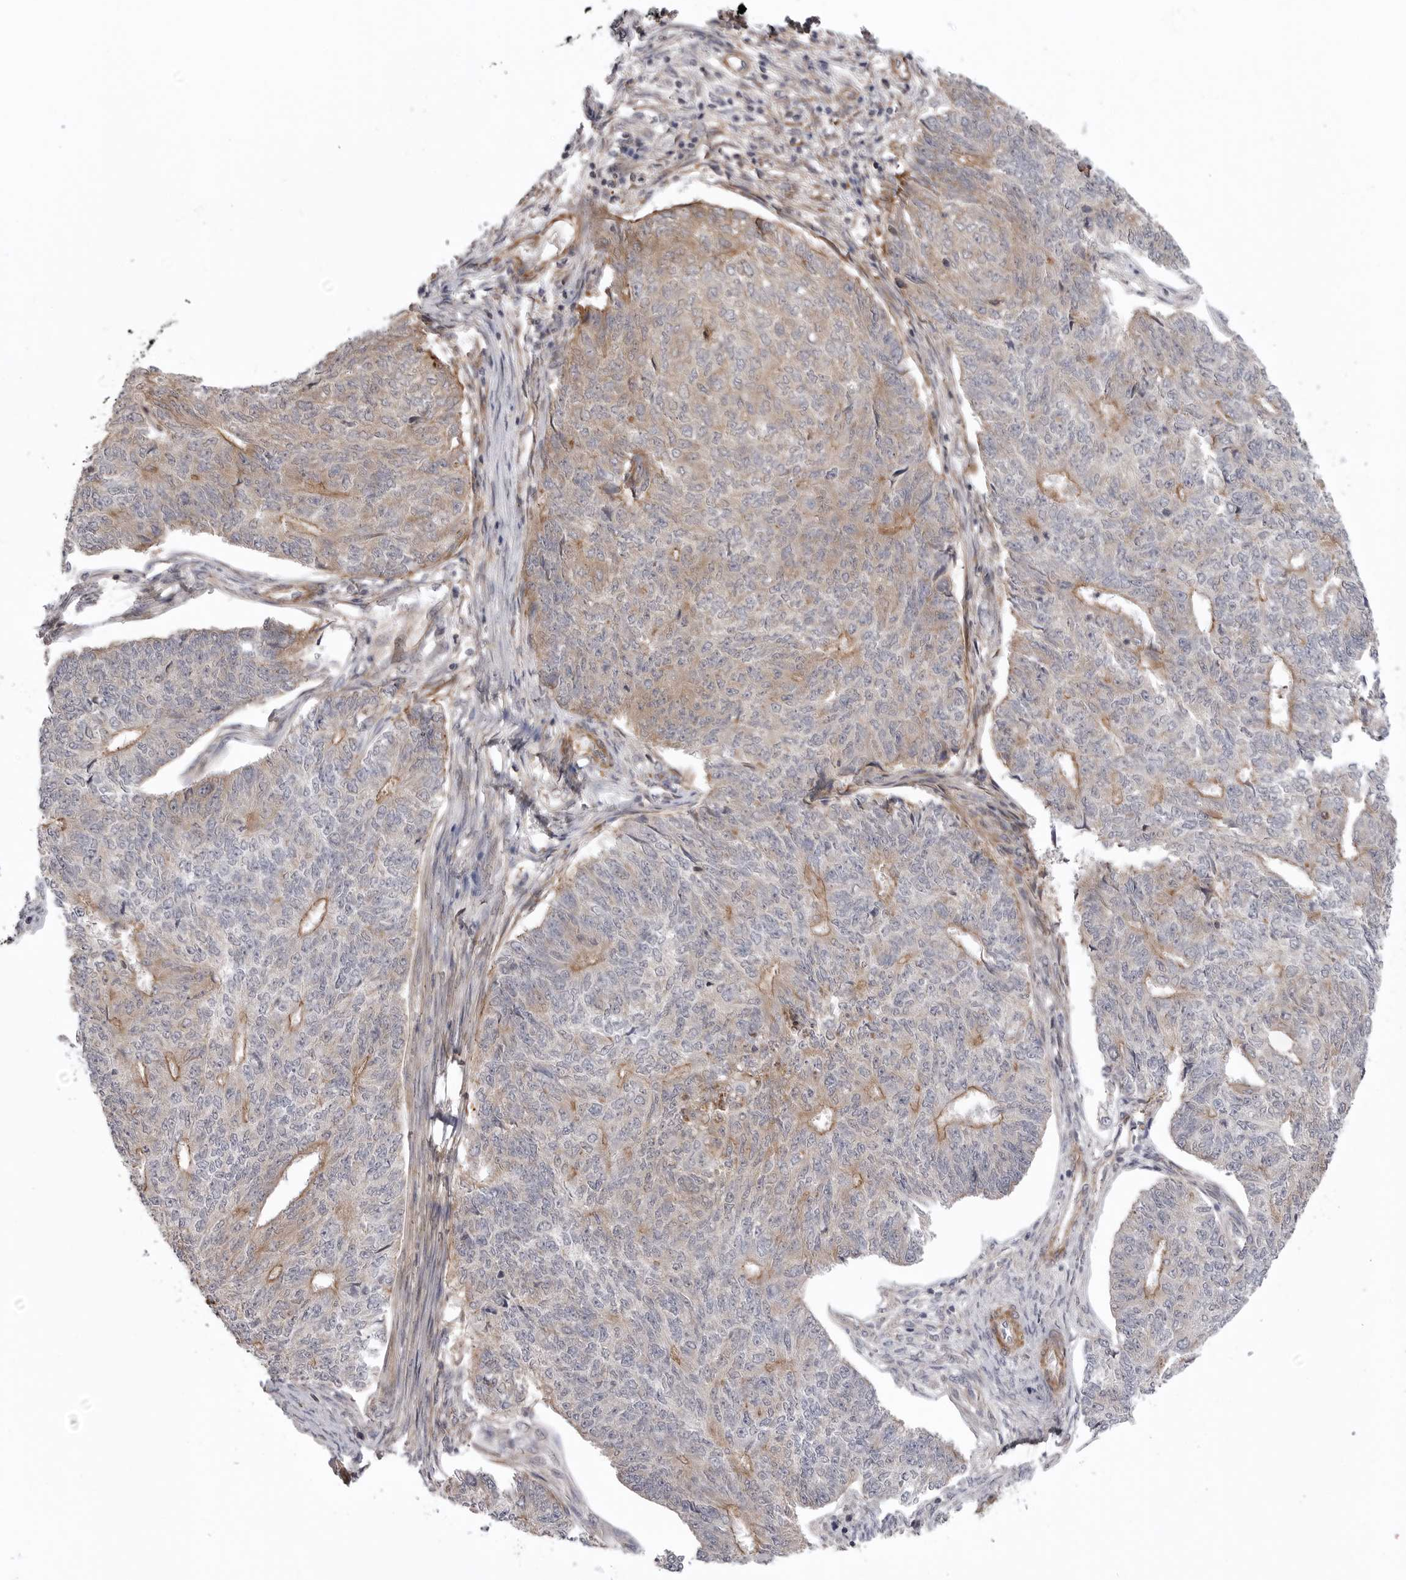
{"staining": {"intensity": "moderate", "quantity": "25%-75%", "location": "cytoplasmic/membranous"}, "tissue": "endometrial cancer", "cell_type": "Tumor cells", "image_type": "cancer", "snomed": [{"axis": "morphology", "description": "Adenocarcinoma, NOS"}, {"axis": "topography", "description": "Endometrium"}], "caption": "A high-resolution histopathology image shows immunohistochemistry staining of endometrial cancer, which displays moderate cytoplasmic/membranous positivity in approximately 25%-75% of tumor cells.", "gene": "SCP2", "patient": {"sex": "female", "age": 32}}